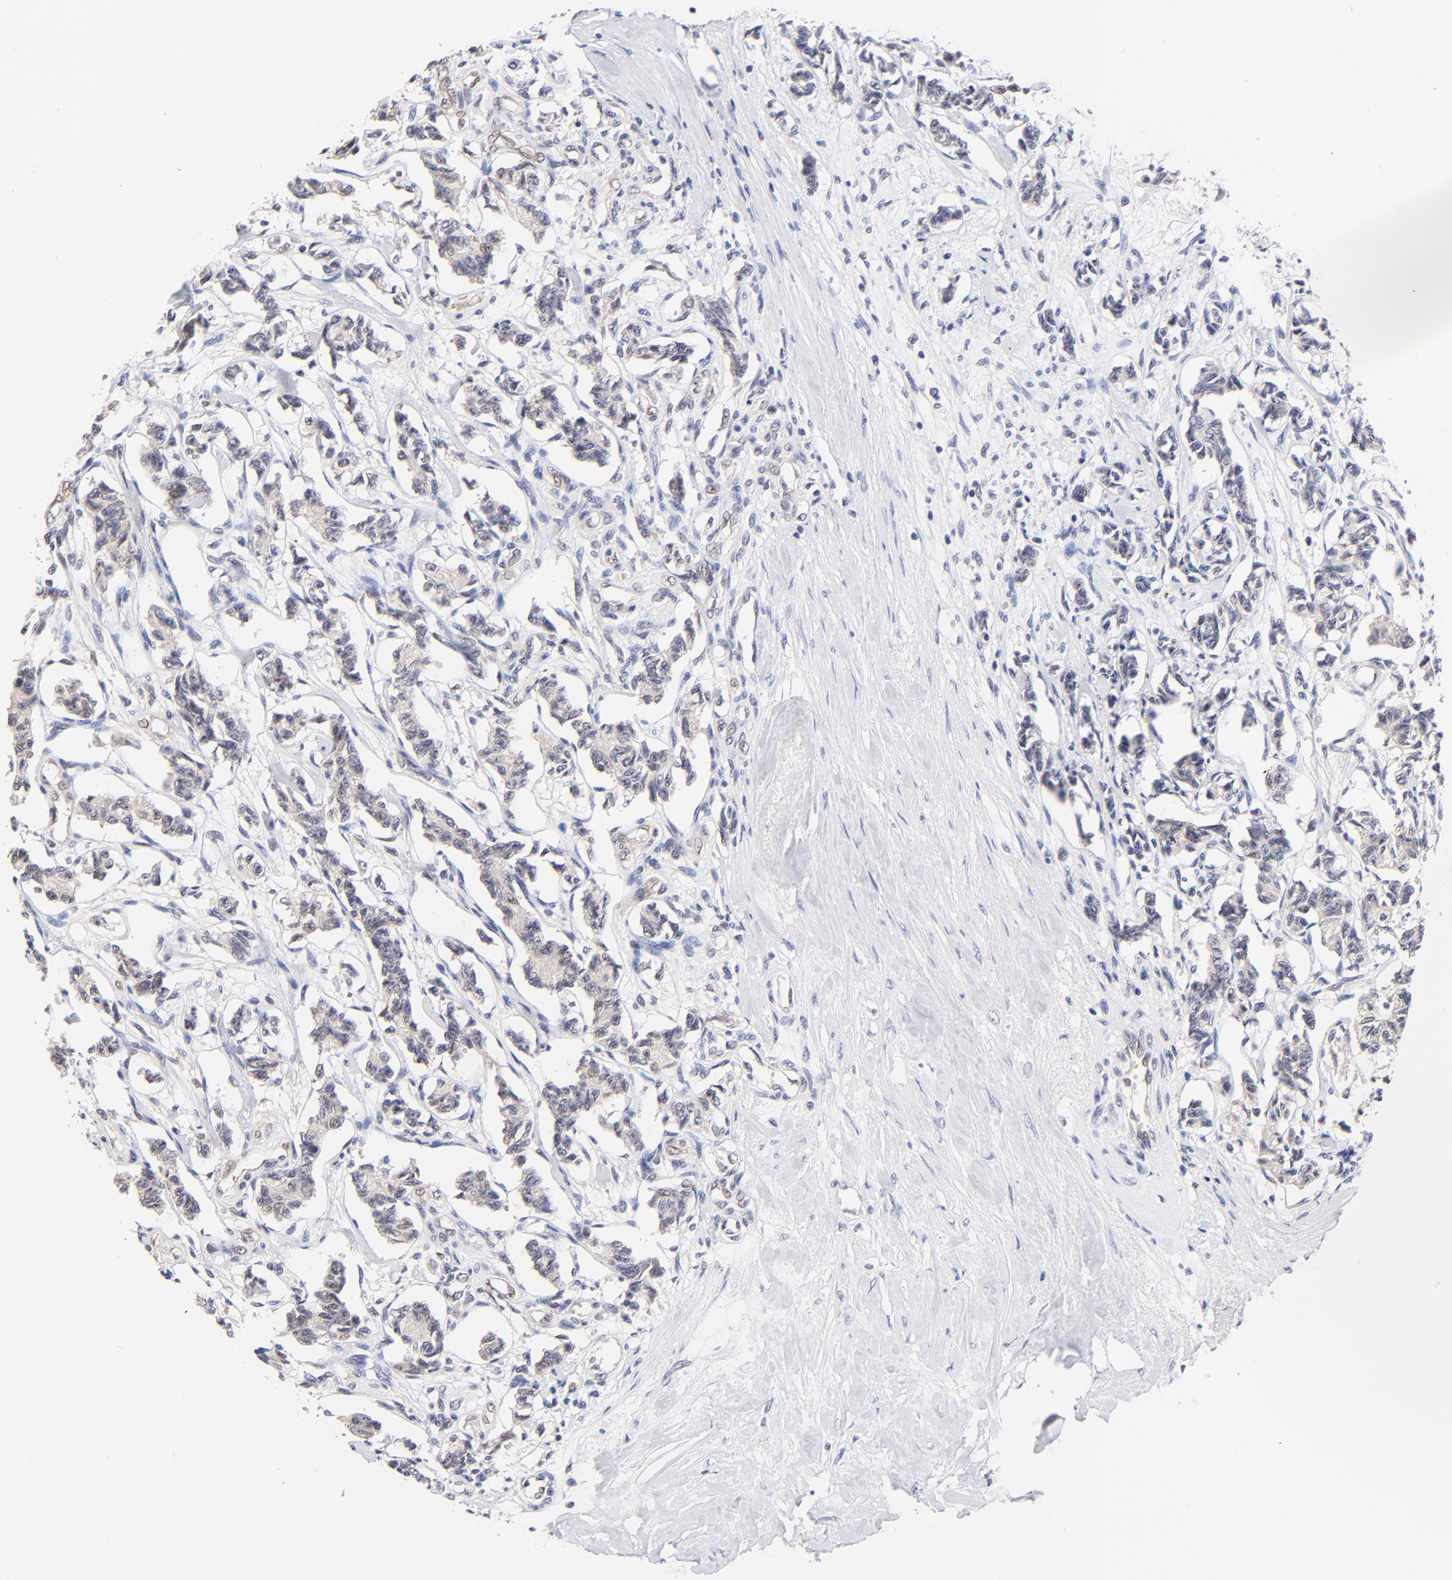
{"staining": {"intensity": "negative", "quantity": "none", "location": "none"}, "tissue": "renal cancer", "cell_type": "Tumor cells", "image_type": "cancer", "snomed": [{"axis": "morphology", "description": "Carcinoid, malignant, NOS"}, {"axis": "topography", "description": "Kidney"}], "caption": "This is an immunohistochemistry photomicrograph of renal cancer. There is no staining in tumor cells.", "gene": "TXNL1", "patient": {"sex": "female", "age": 41}}